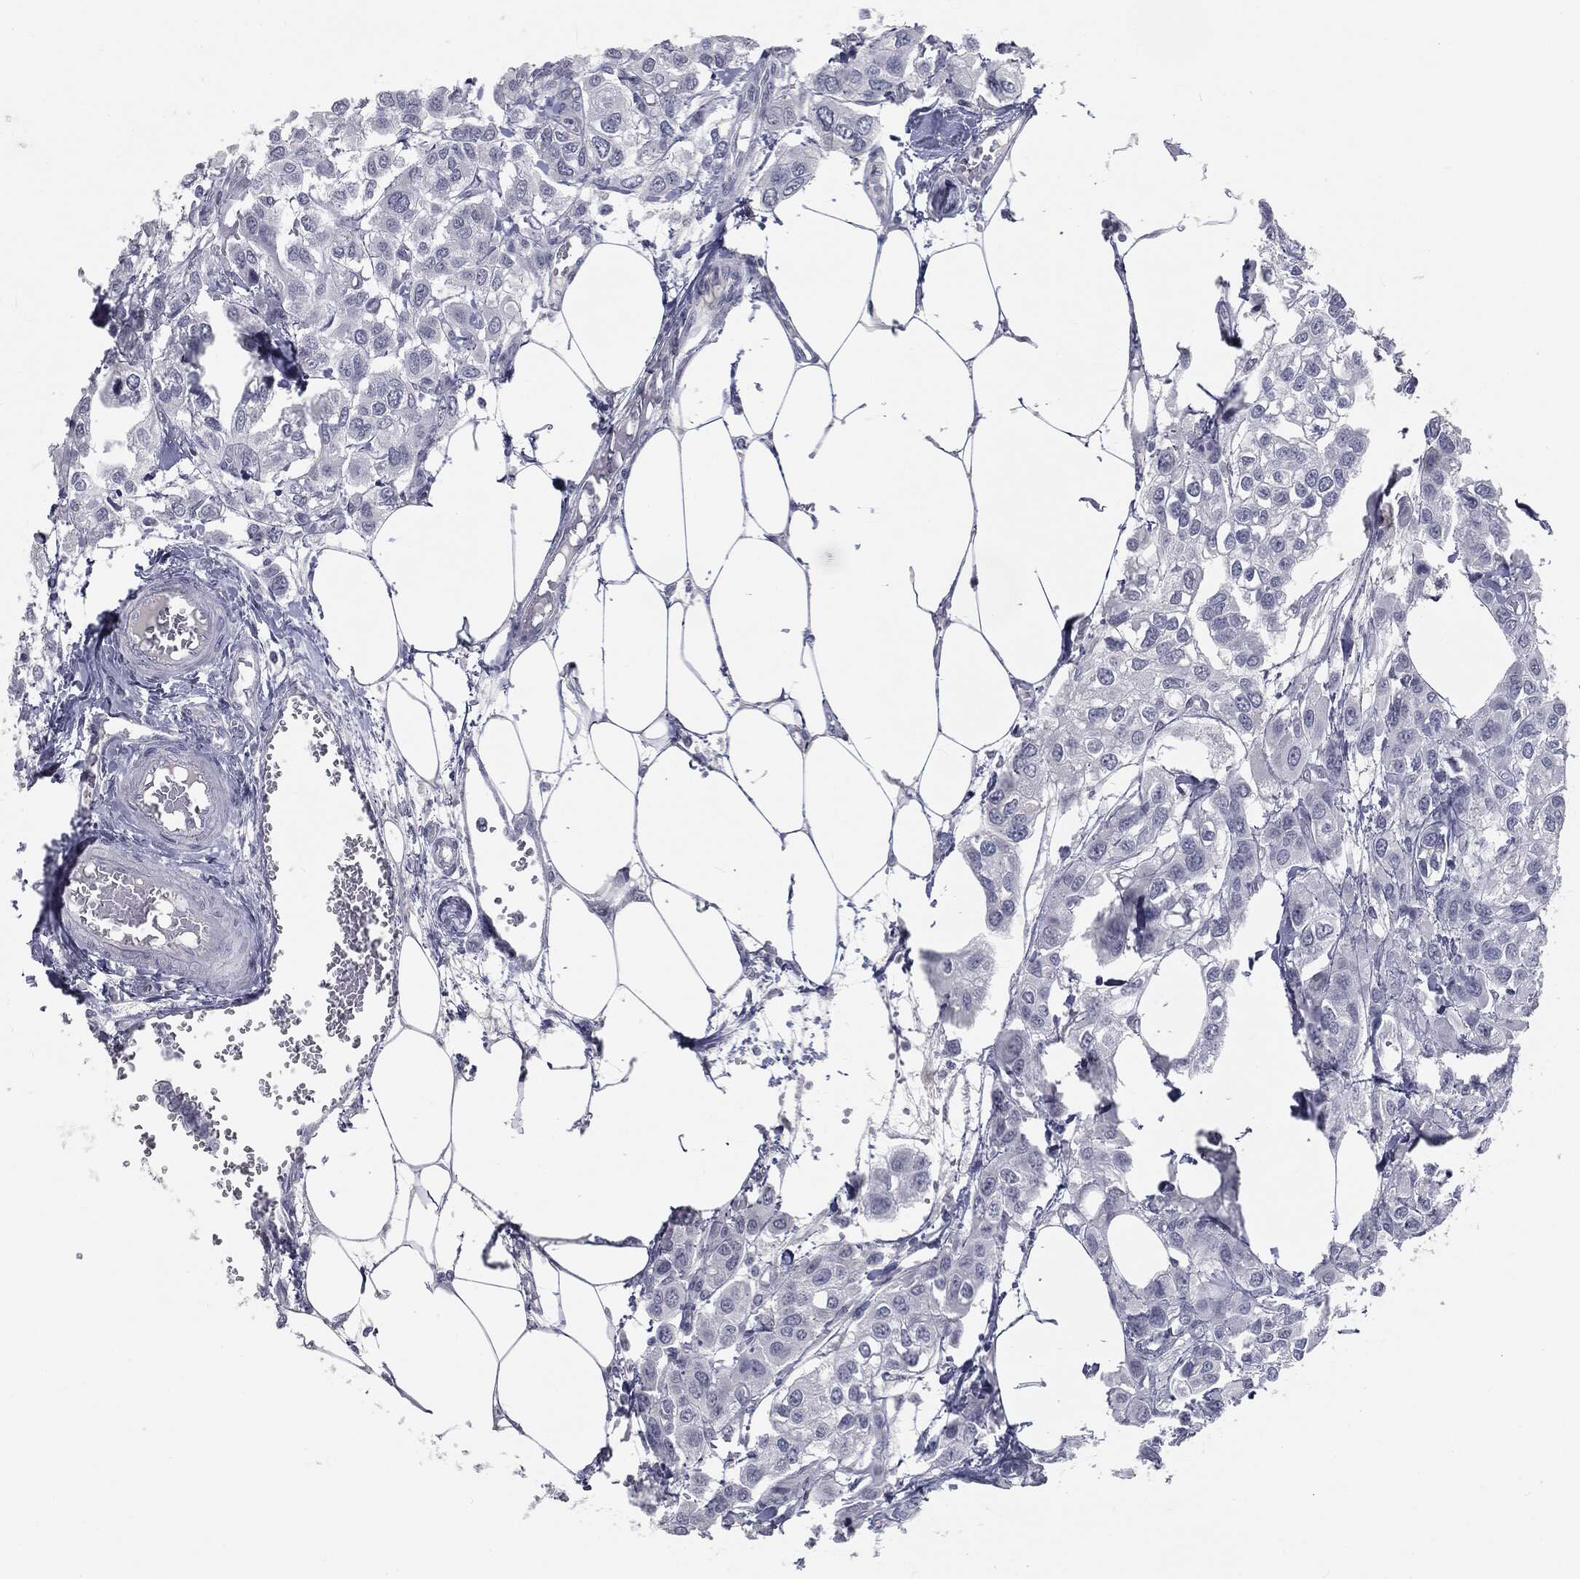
{"staining": {"intensity": "negative", "quantity": "none", "location": "none"}, "tissue": "urothelial cancer", "cell_type": "Tumor cells", "image_type": "cancer", "snomed": [{"axis": "morphology", "description": "Urothelial carcinoma, High grade"}, {"axis": "topography", "description": "Urinary bladder"}], "caption": "Immunohistochemistry histopathology image of urothelial cancer stained for a protein (brown), which exhibits no staining in tumor cells.", "gene": "PRAME", "patient": {"sex": "male", "age": 67}}